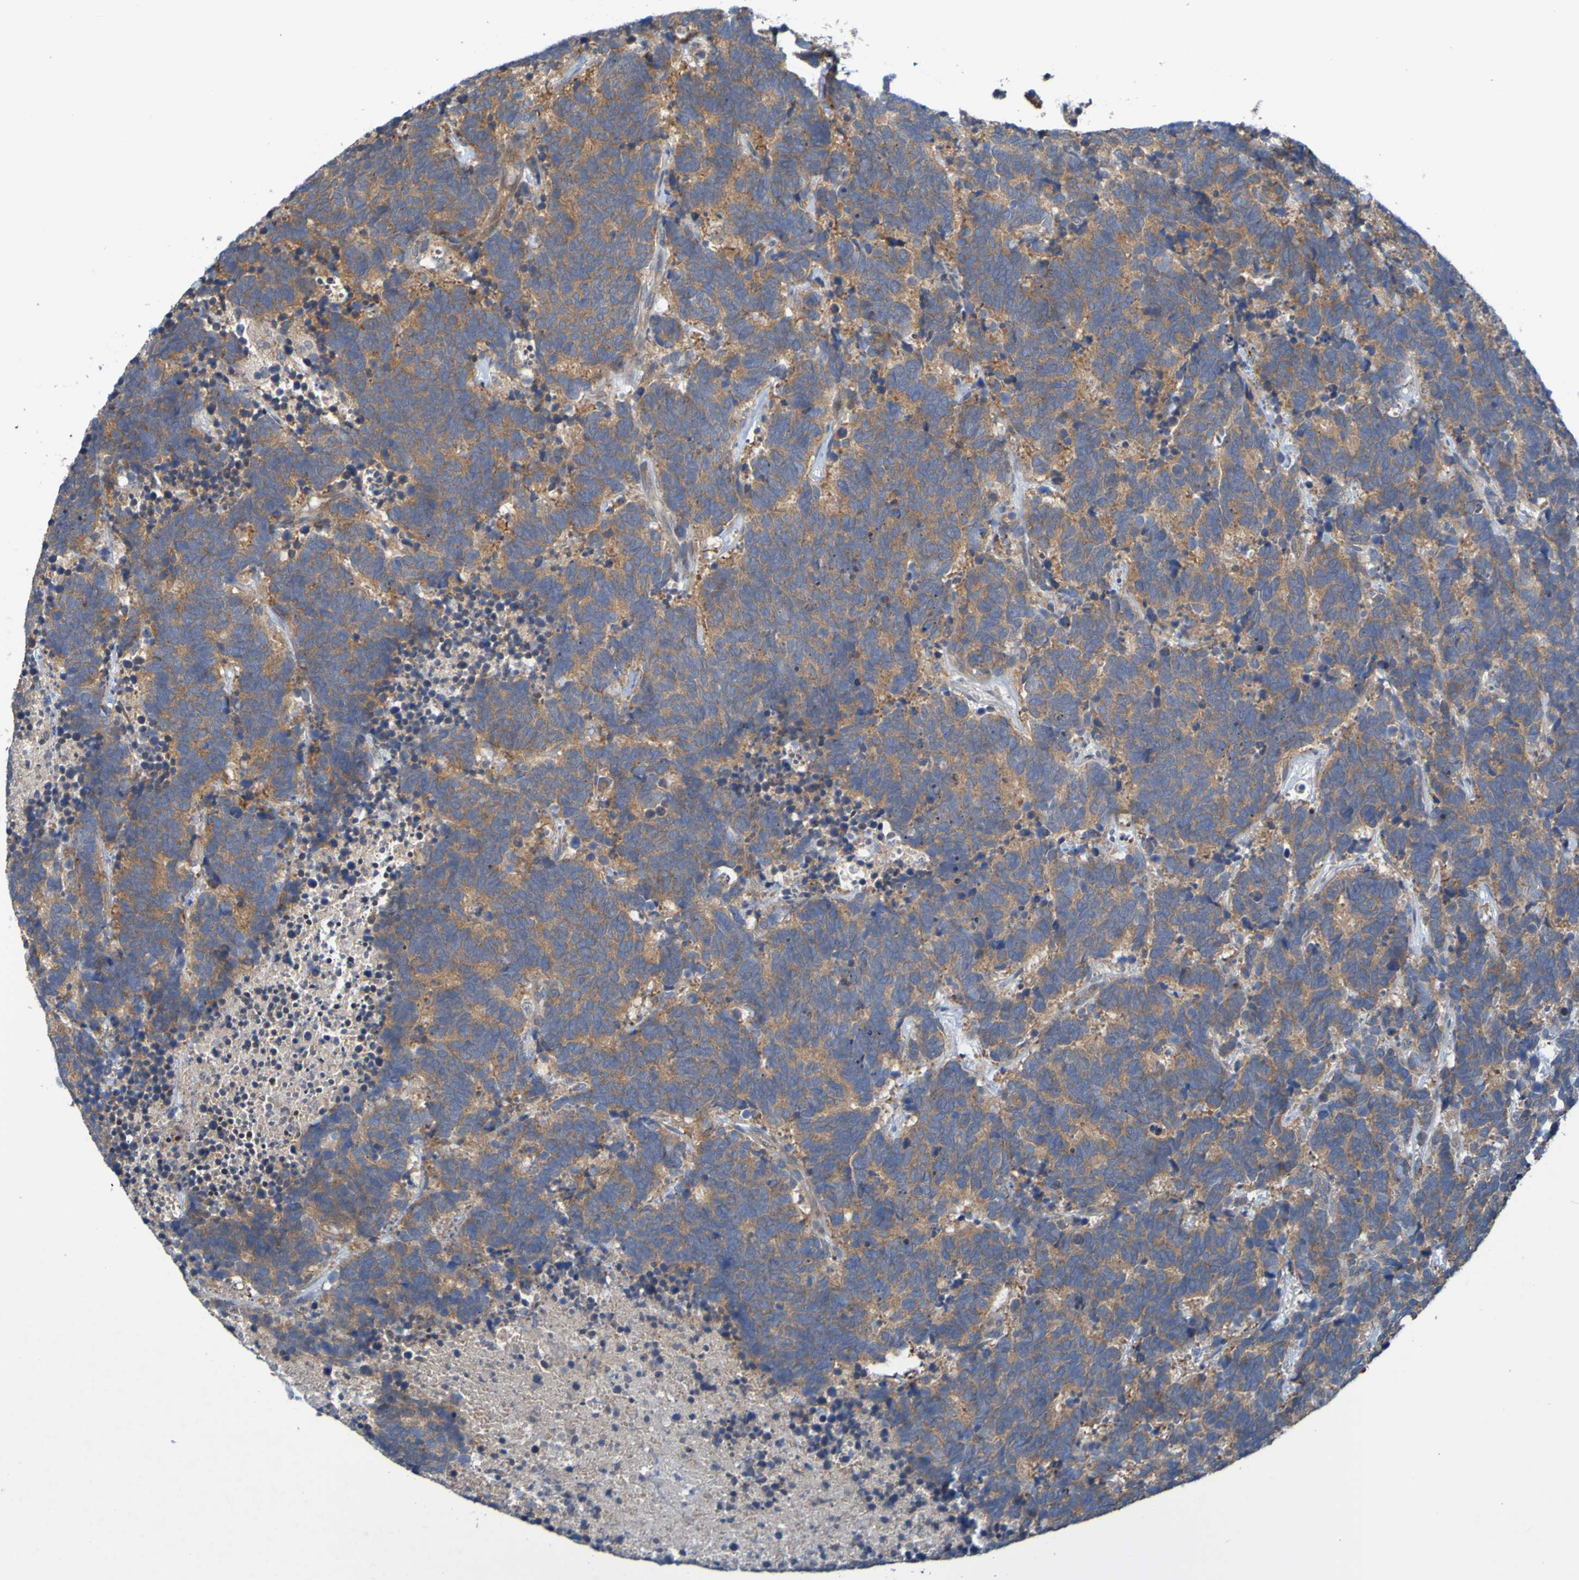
{"staining": {"intensity": "moderate", "quantity": ">75%", "location": "cytoplasmic/membranous"}, "tissue": "carcinoid", "cell_type": "Tumor cells", "image_type": "cancer", "snomed": [{"axis": "morphology", "description": "Carcinoma, NOS"}, {"axis": "morphology", "description": "Carcinoid, malignant, NOS"}, {"axis": "topography", "description": "Urinary bladder"}], "caption": "Immunohistochemical staining of carcinoma exhibits moderate cytoplasmic/membranous protein staining in about >75% of tumor cells.", "gene": "SDK1", "patient": {"sex": "male", "age": 57}}